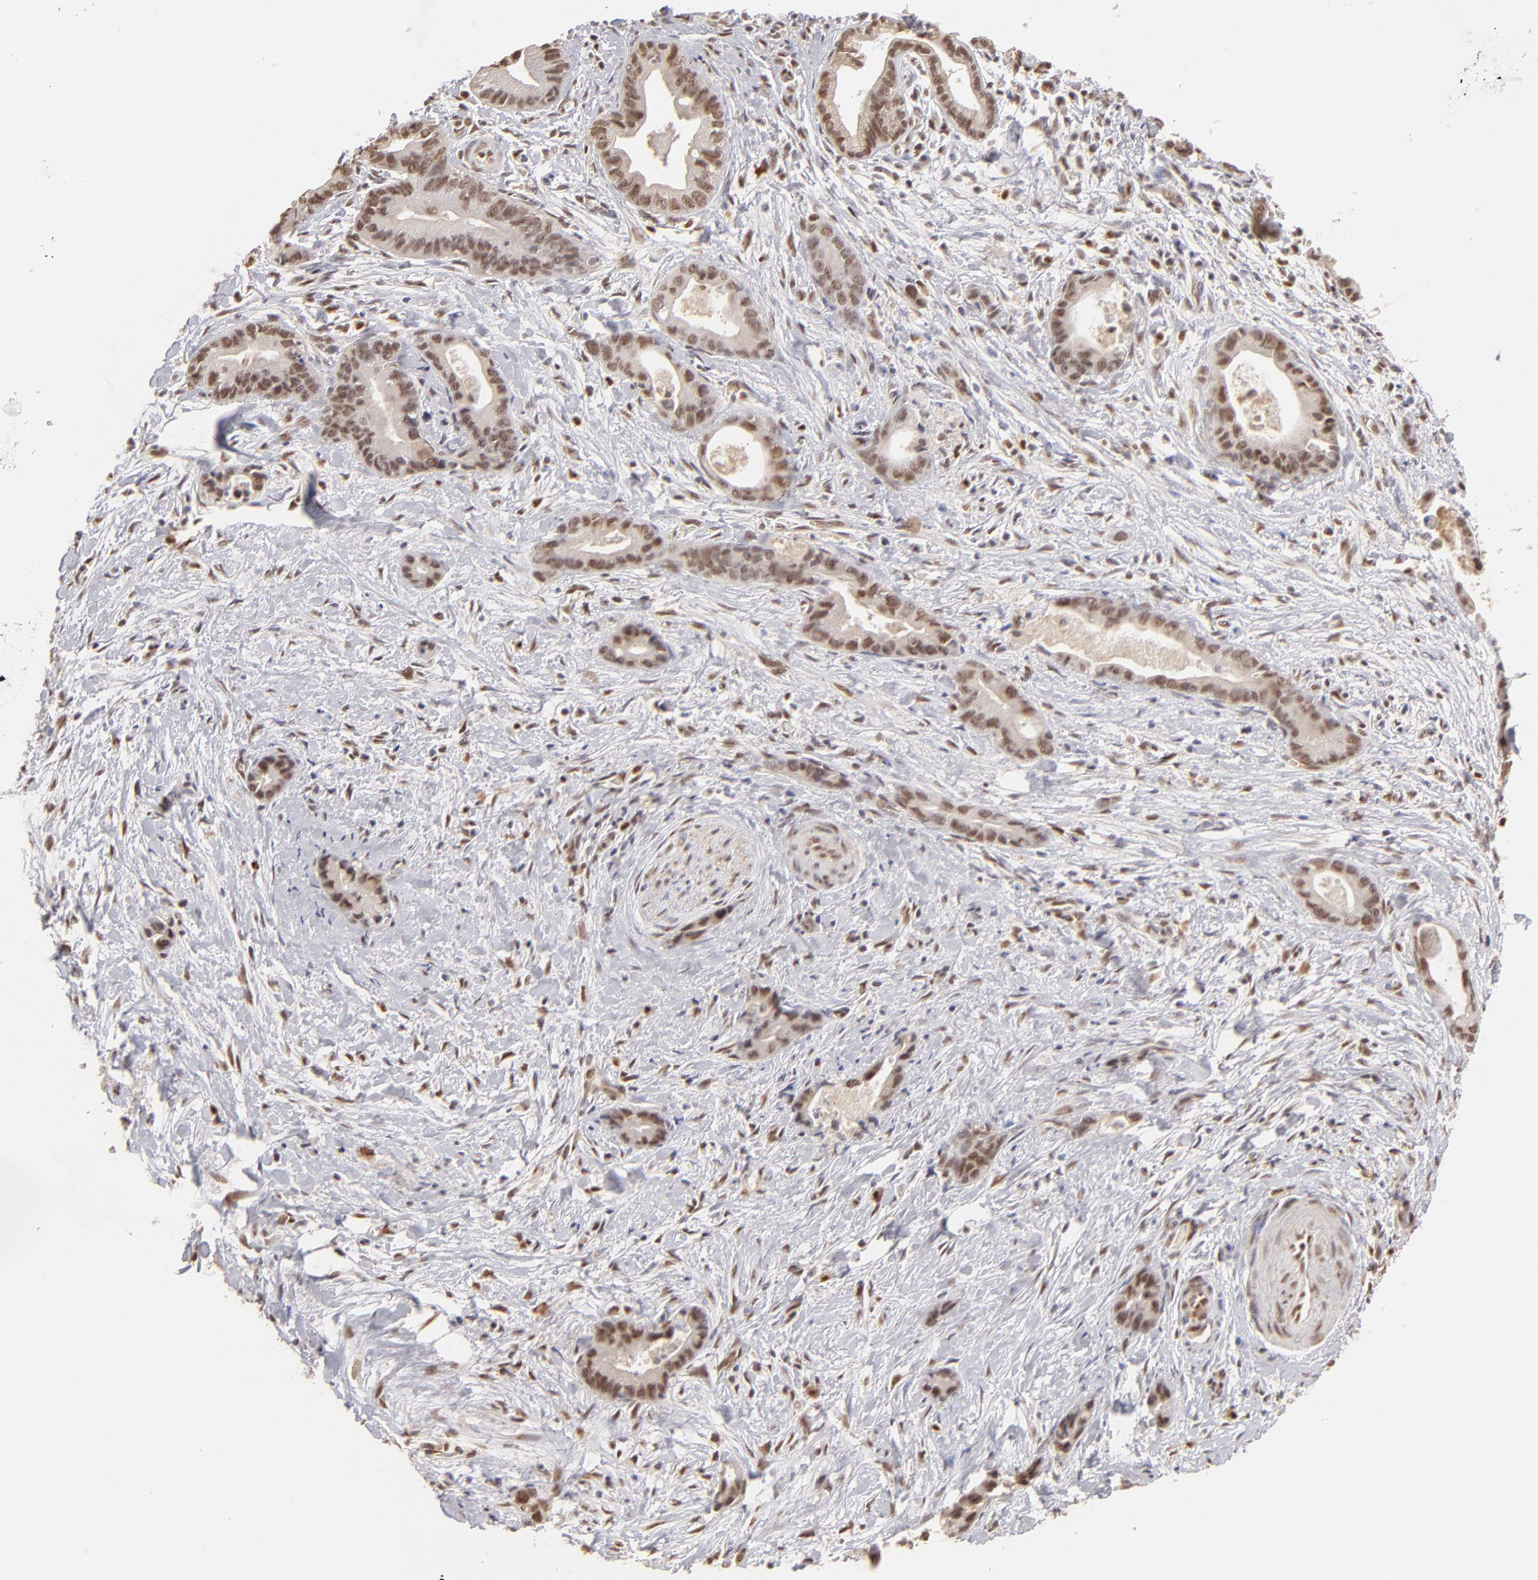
{"staining": {"intensity": "moderate", "quantity": ">75%", "location": "cytoplasmic/membranous,nuclear"}, "tissue": "liver cancer", "cell_type": "Tumor cells", "image_type": "cancer", "snomed": [{"axis": "morphology", "description": "Cholangiocarcinoma"}, {"axis": "topography", "description": "Liver"}], "caption": "Immunohistochemical staining of human cholangiocarcinoma (liver) shows medium levels of moderate cytoplasmic/membranous and nuclear protein expression in approximately >75% of tumor cells.", "gene": "CLOCK", "patient": {"sex": "female", "age": 55}}